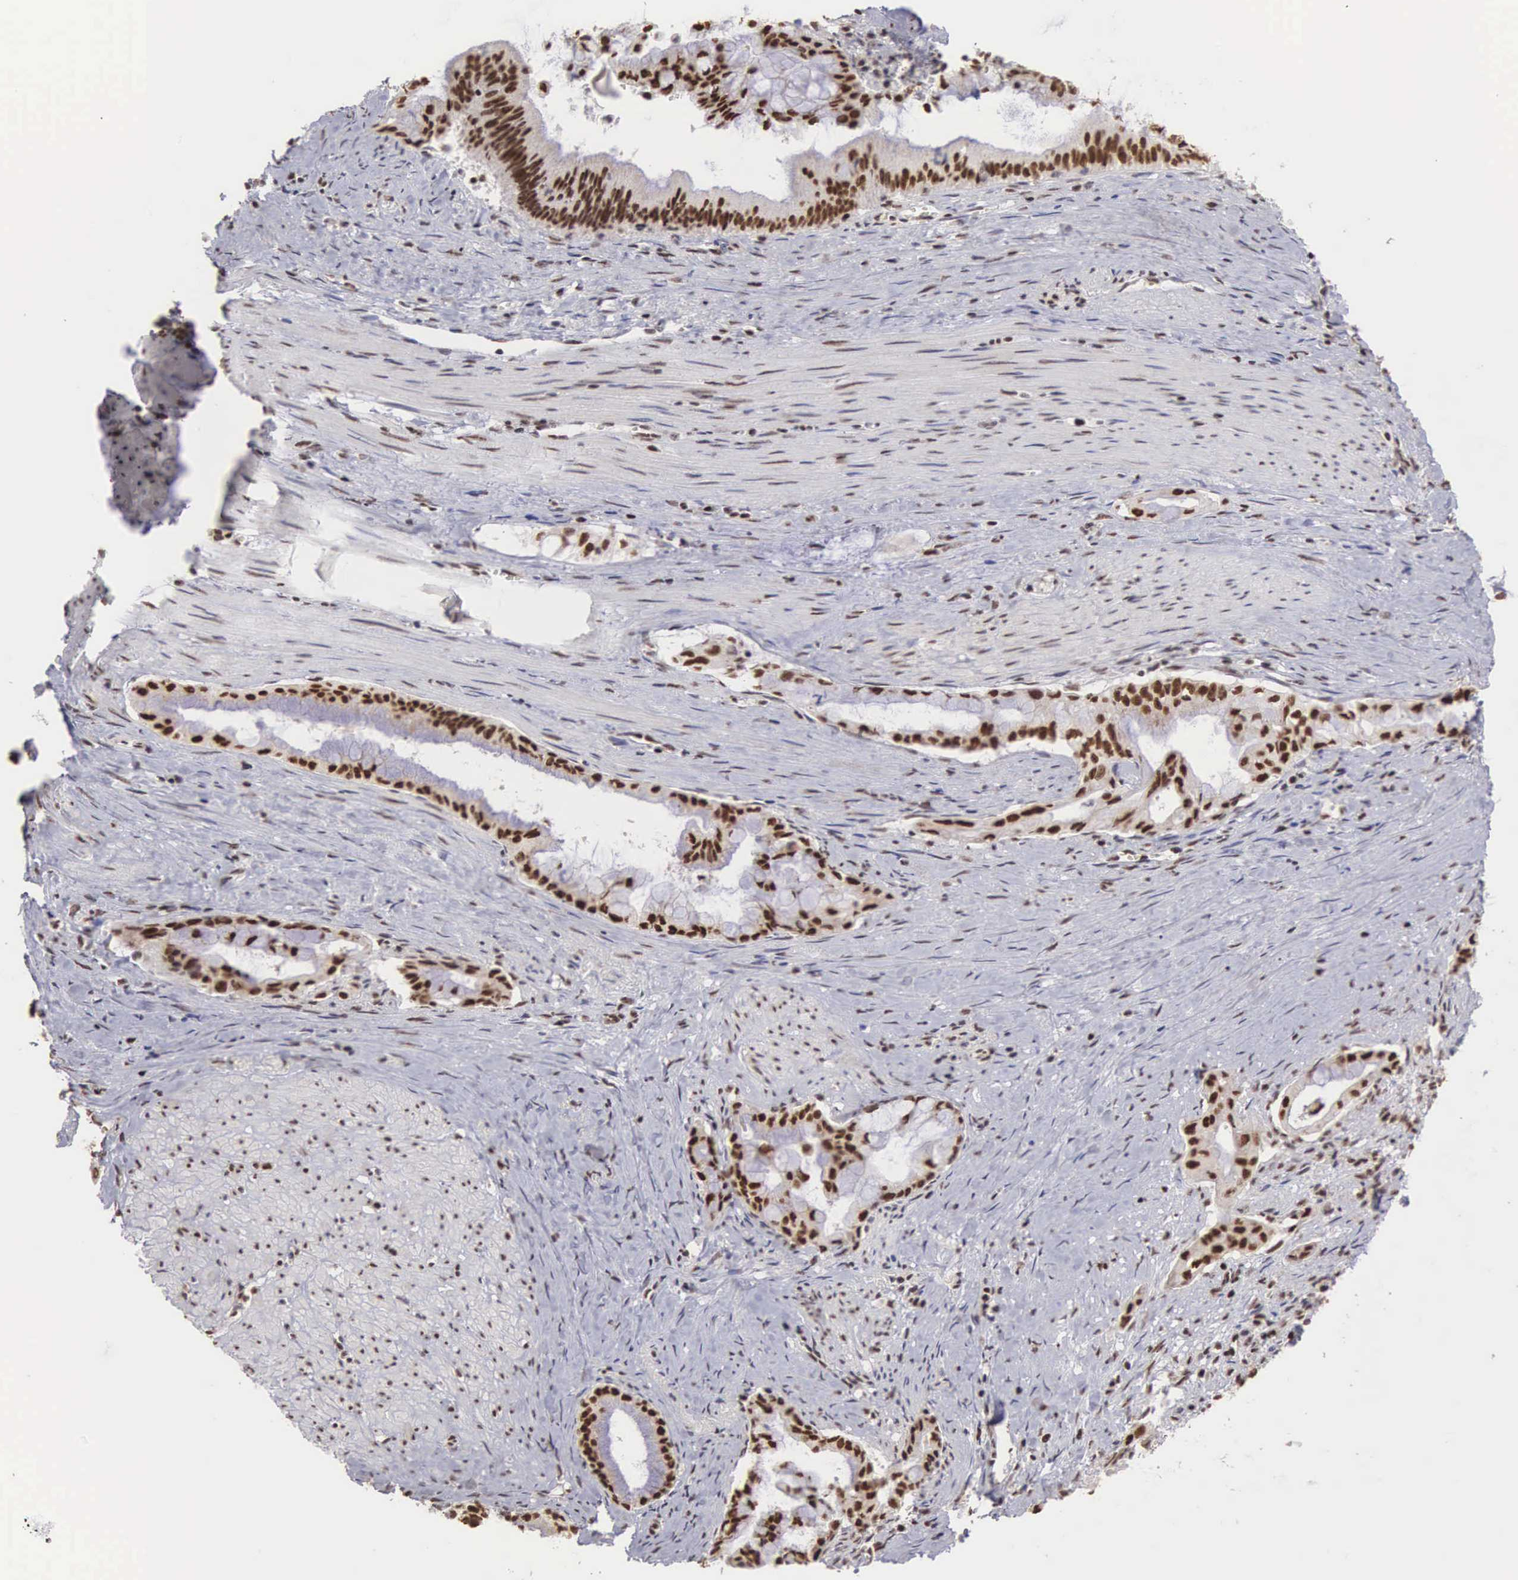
{"staining": {"intensity": "strong", "quantity": ">75%", "location": "nuclear"}, "tissue": "pancreatic cancer", "cell_type": "Tumor cells", "image_type": "cancer", "snomed": [{"axis": "morphology", "description": "Adenocarcinoma, NOS"}, {"axis": "topography", "description": "Pancreas"}], "caption": "Immunohistochemistry photomicrograph of adenocarcinoma (pancreatic) stained for a protein (brown), which displays high levels of strong nuclear staining in approximately >75% of tumor cells.", "gene": "HTATSF1", "patient": {"sex": "male", "age": 59}}